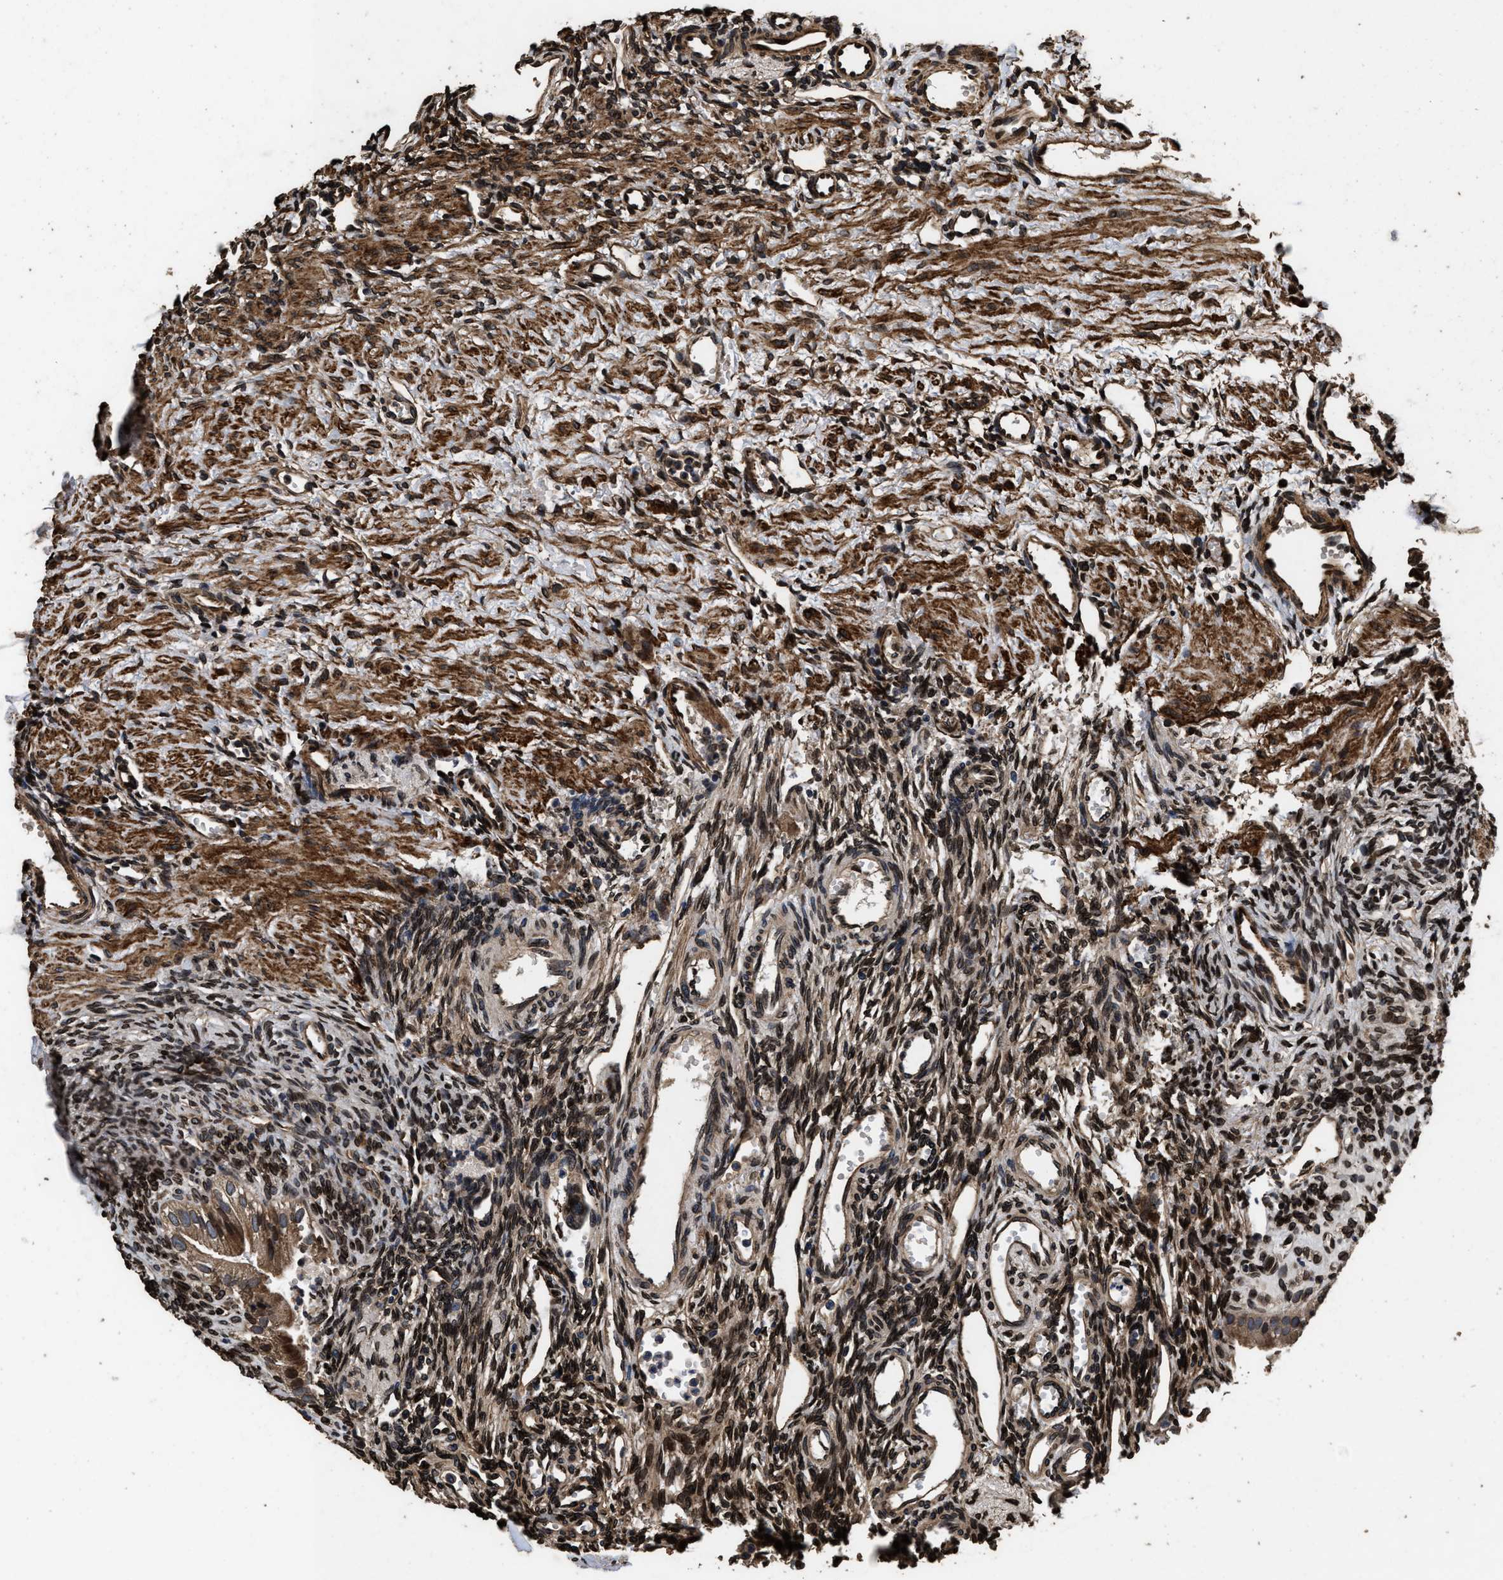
{"staining": {"intensity": "strong", "quantity": ">75%", "location": "cytoplasmic/membranous,nuclear"}, "tissue": "ovary", "cell_type": "Ovarian stroma cells", "image_type": "normal", "snomed": [{"axis": "morphology", "description": "Normal tissue, NOS"}, {"axis": "topography", "description": "Ovary"}], "caption": "Protein expression analysis of benign ovary exhibits strong cytoplasmic/membranous,nuclear staining in about >75% of ovarian stroma cells. (brown staining indicates protein expression, while blue staining denotes nuclei).", "gene": "ACCS", "patient": {"sex": "female", "age": 33}}